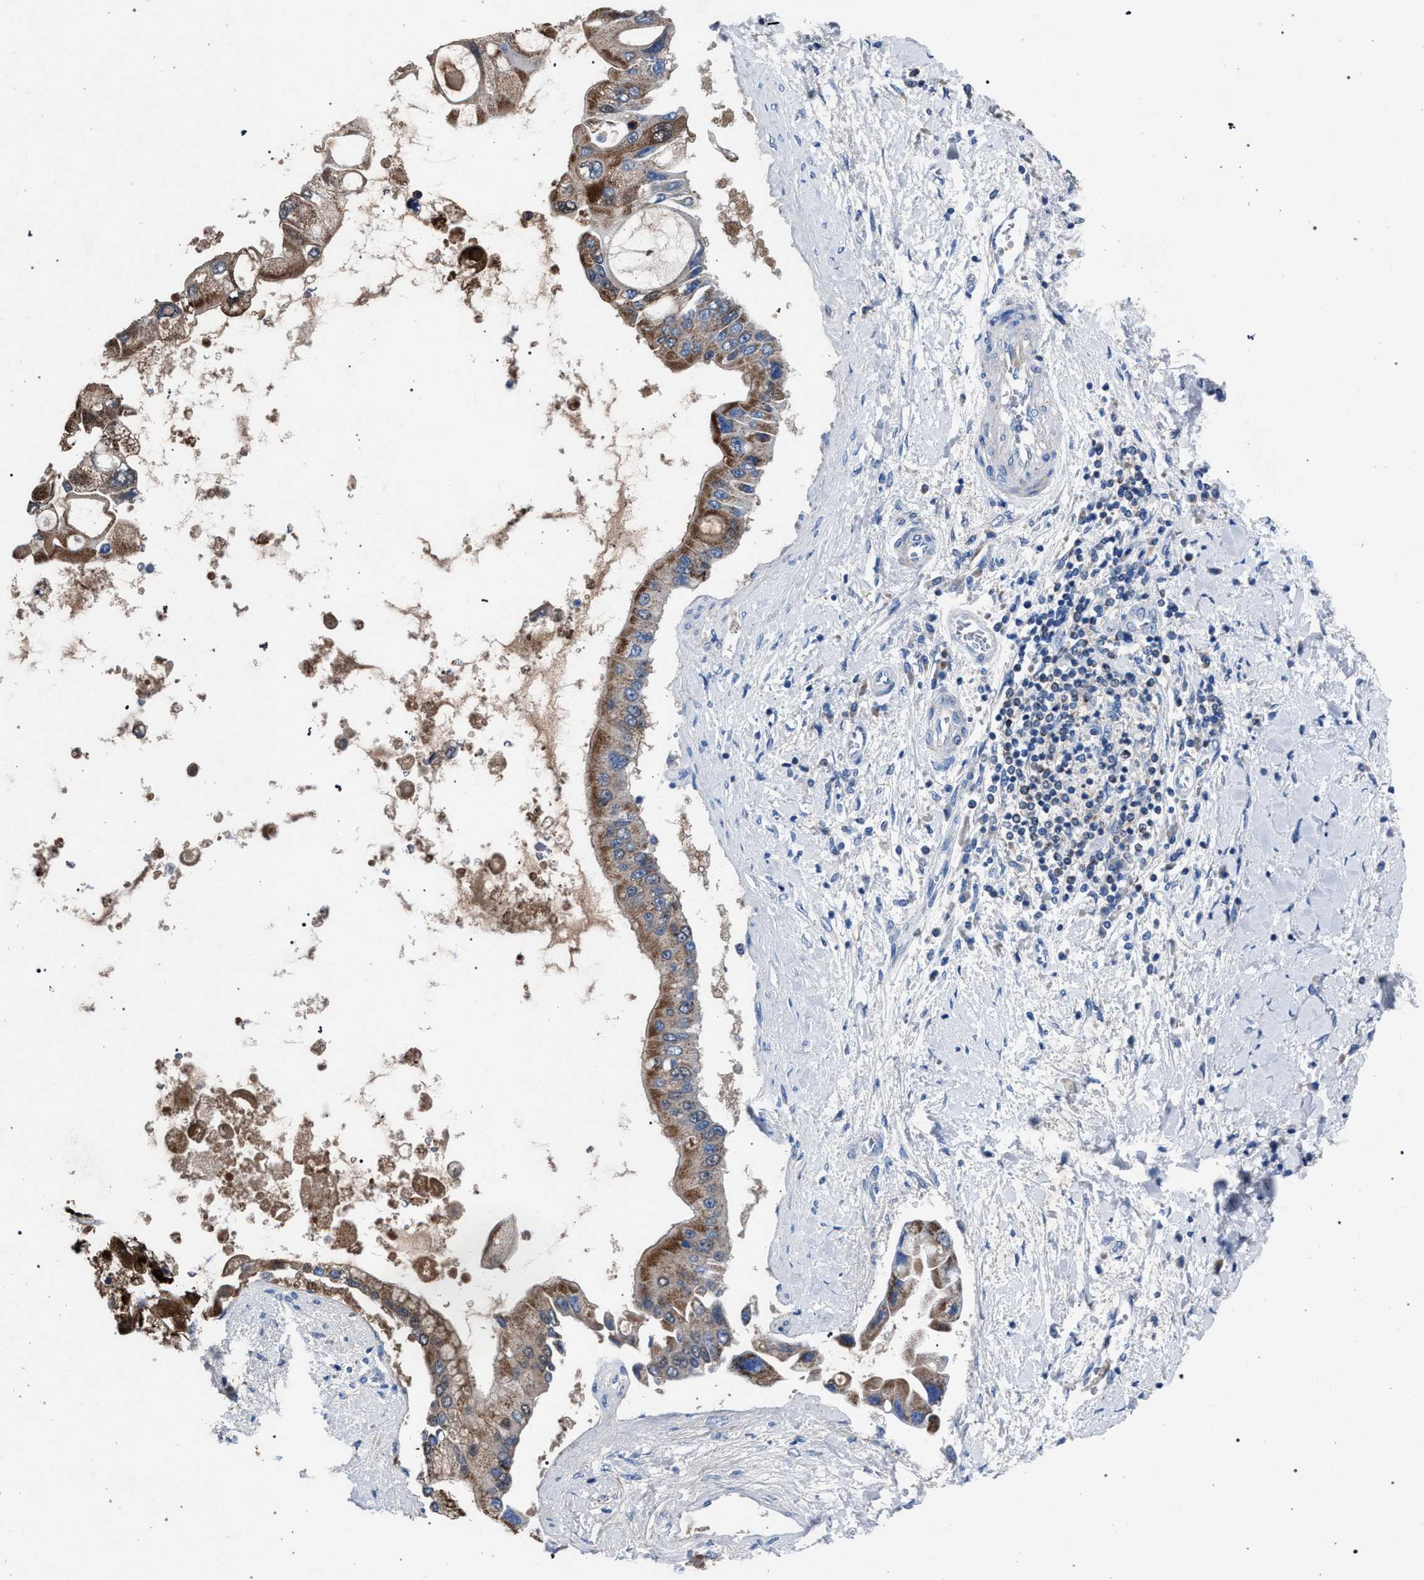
{"staining": {"intensity": "moderate", "quantity": ">75%", "location": "cytoplasmic/membranous"}, "tissue": "liver cancer", "cell_type": "Tumor cells", "image_type": "cancer", "snomed": [{"axis": "morphology", "description": "Cholangiocarcinoma"}, {"axis": "topography", "description": "Liver"}], "caption": "Immunohistochemical staining of liver cholangiocarcinoma displays medium levels of moderate cytoplasmic/membranous protein expression in about >75% of tumor cells. The protein is stained brown, and the nuclei are stained in blue (DAB (3,3'-diaminobenzidine) IHC with brightfield microscopy, high magnification).", "gene": "CRYZ", "patient": {"sex": "male", "age": 50}}